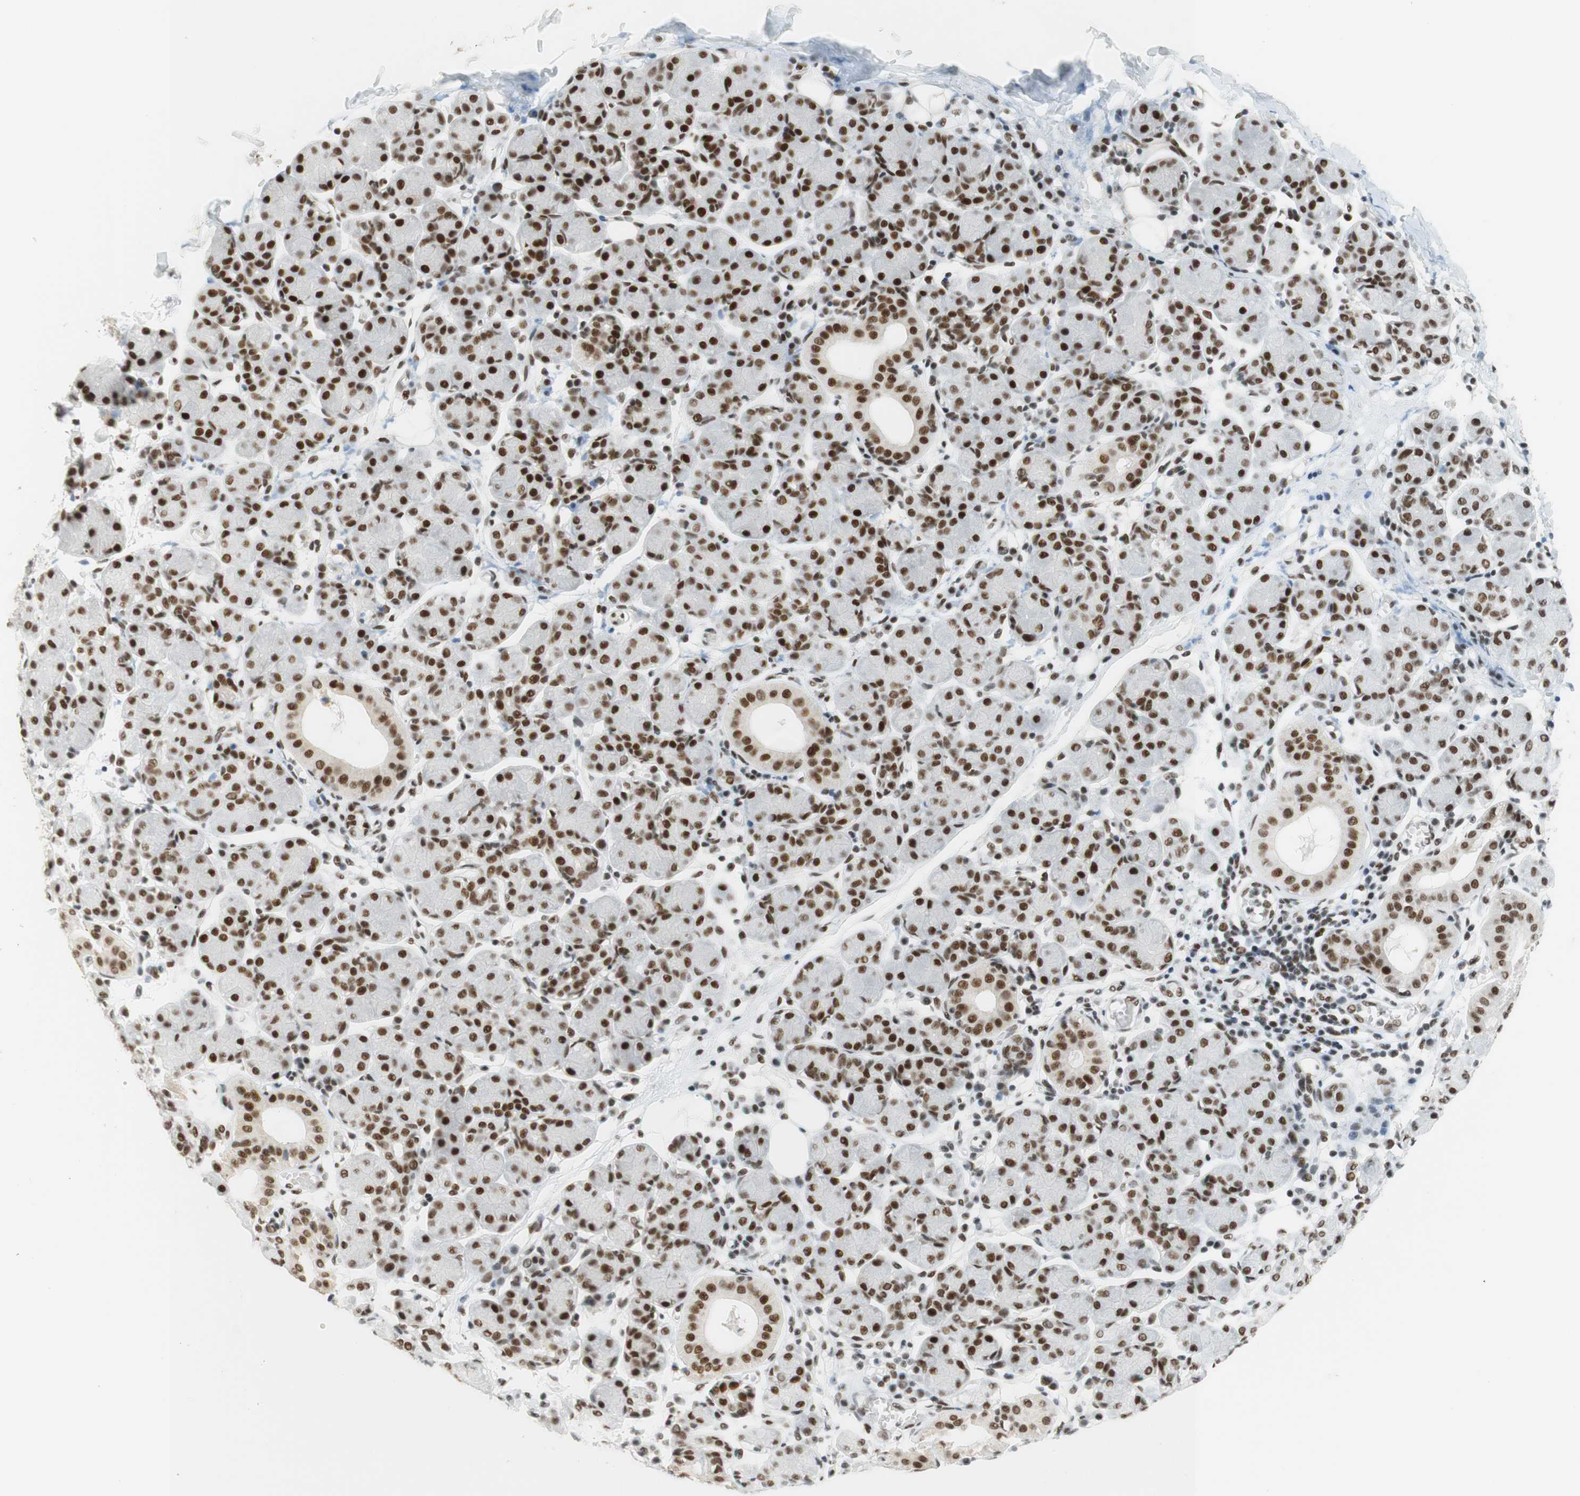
{"staining": {"intensity": "moderate", "quantity": ">75%", "location": "nuclear"}, "tissue": "salivary gland", "cell_type": "Glandular cells", "image_type": "normal", "snomed": [{"axis": "morphology", "description": "Normal tissue, NOS"}, {"axis": "morphology", "description": "Inflammation, NOS"}, {"axis": "topography", "description": "Lymph node"}, {"axis": "topography", "description": "Salivary gland"}], "caption": "Salivary gland stained with immunohistochemistry (IHC) demonstrates moderate nuclear staining in approximately >75% of glandular cells.", "gene": "RNF20", "patient": {"sex": "male", "age": 3}}